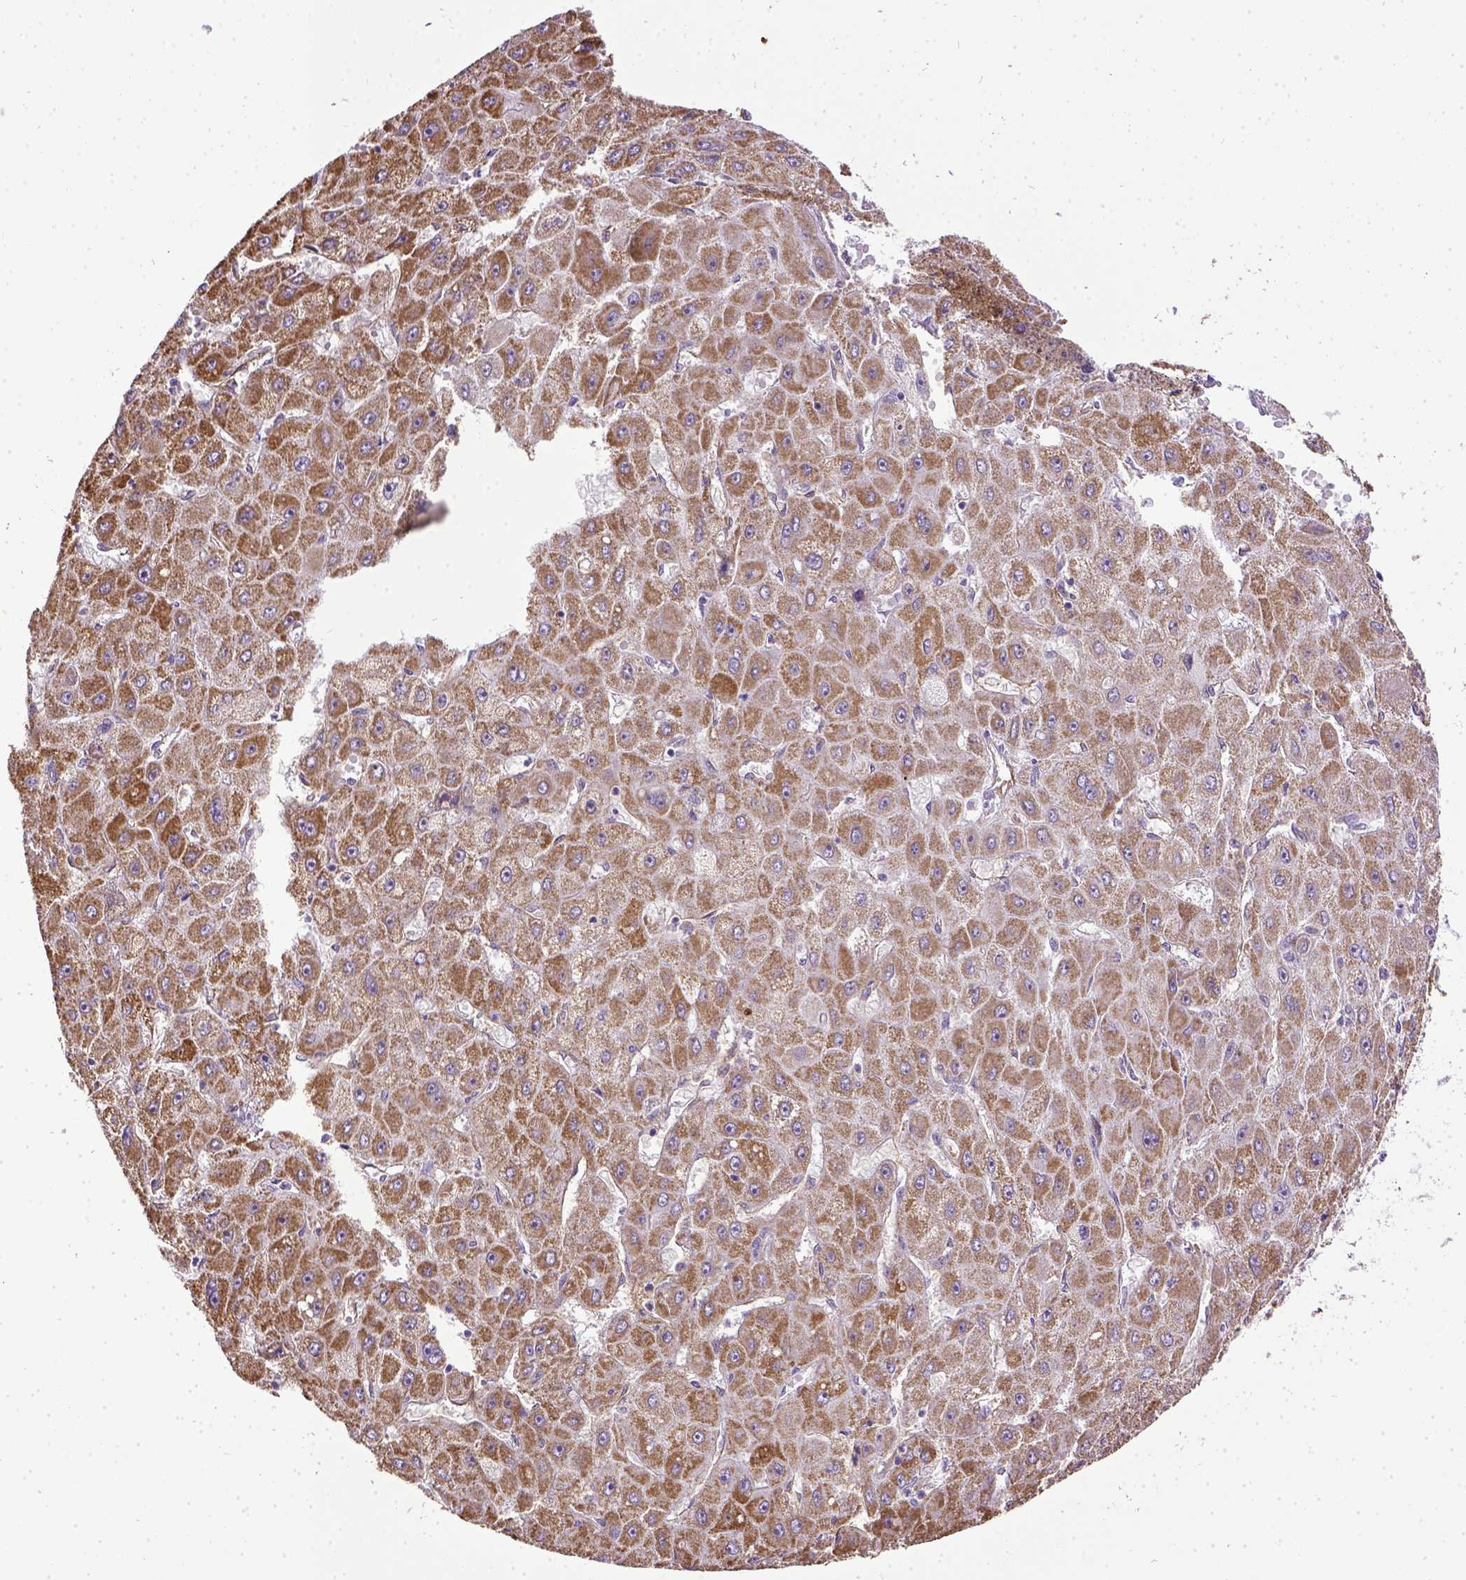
{"staining": {"intensity": "moderate", "quantity": ">75%", "location": "cytoplasmic/membranous"}, "tissue": "liver cancer", "cell_type": "Tumor cells", "image_type": "cancer", "snomed": [{"axis": "morphology", "description": "Carcinoma, Hepatocellular, NOS"}, {"axis": "topography", "description": "Liver"}], "caption": "Immunohistochemistry (IHC) histopathology image of liver hepatocellular carcinoma stained for a protein (brown), which exhibits medium levels of moderate cytoplasmic/membranous staining in approximately >75% of tumor cells.", "gene": "ENG", "patient": {"sex": "female", "age": 25}}